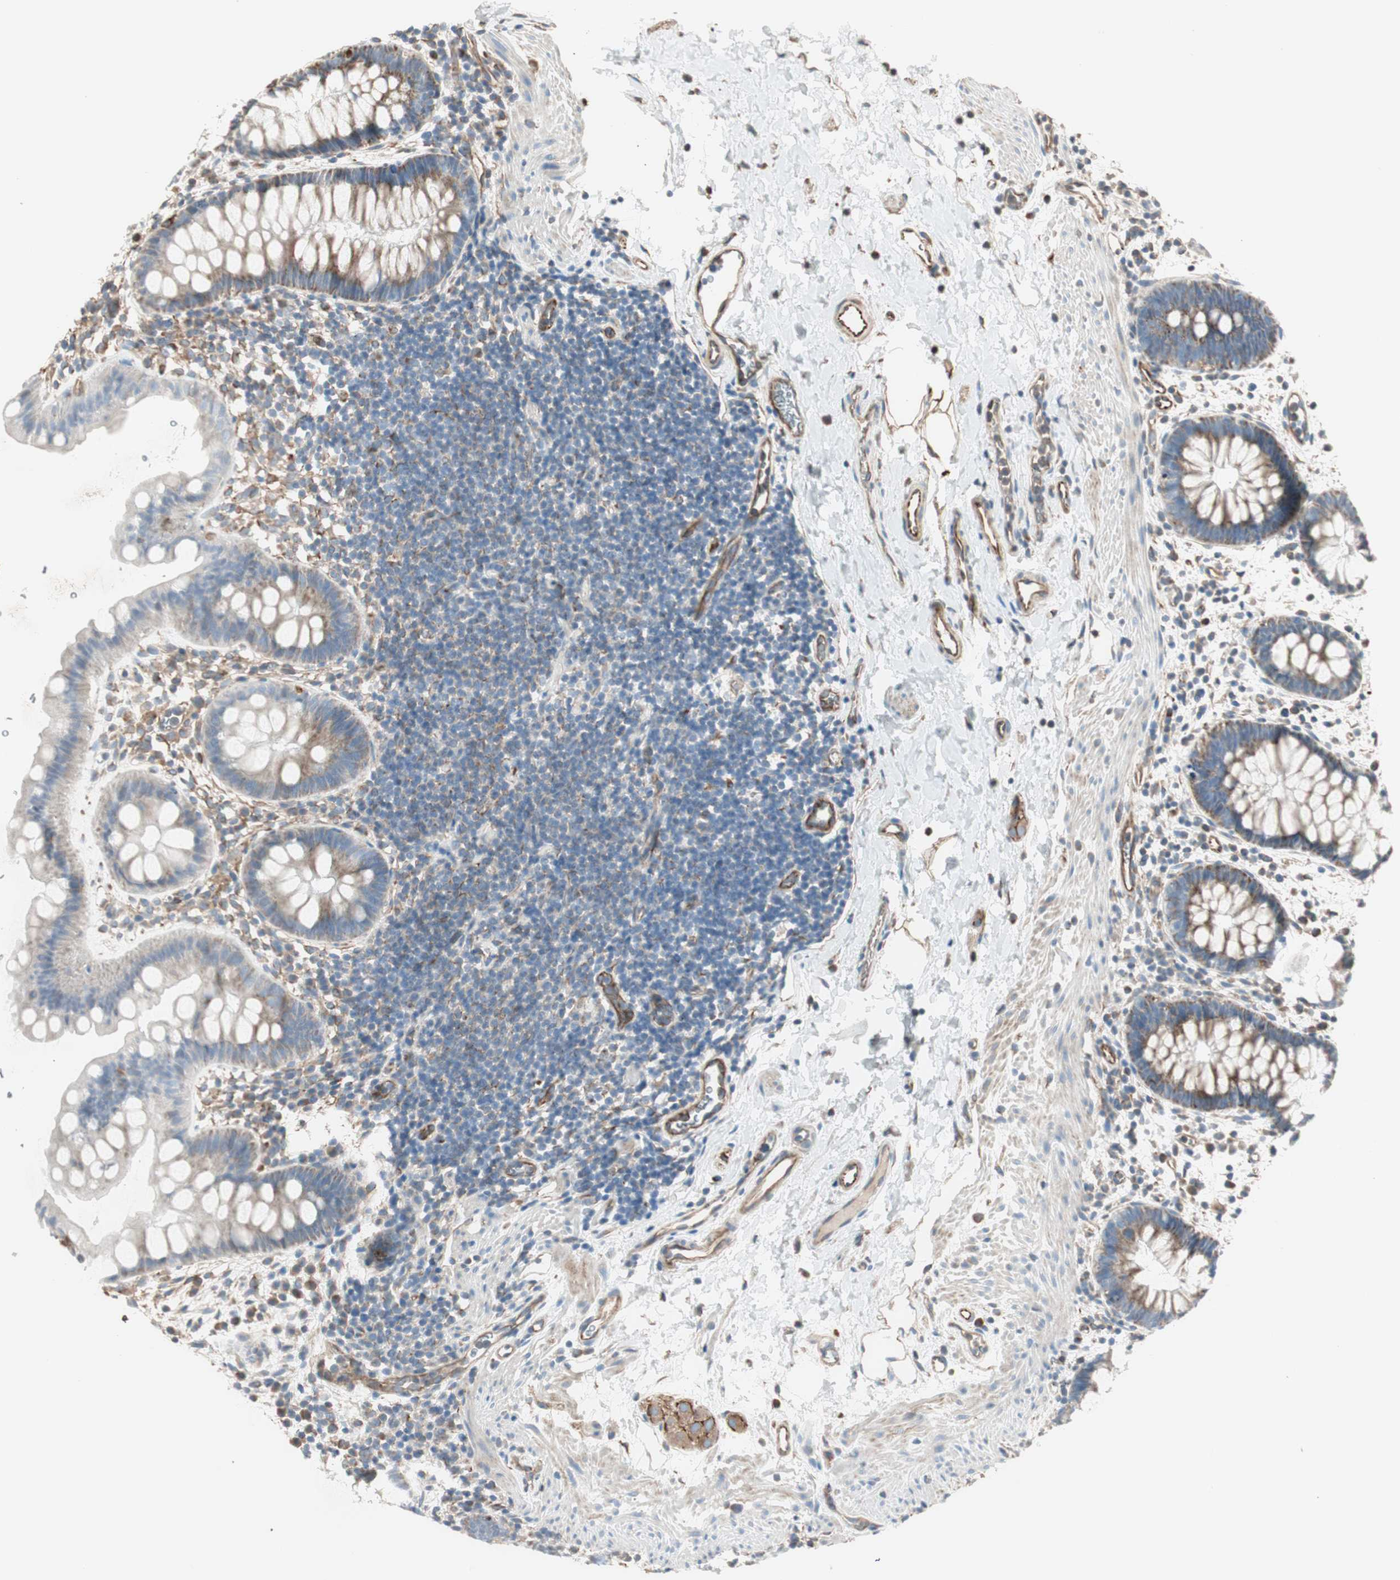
{"staining": {"intensity": "weak", "quantity": "25%-75%", "location": "cytoplasmic/membranous"}, "tissue": "rectum", "cell_type": "Glandular cells", "image_type": "normal", "snomed": [{"axis": "morphology", "description": "Normal tissue, NOS"}, {"axis": "topography", "description": "Rectum"}], "caption": "This photomicrograph exhibits normal rectum stained with IHC to label a protein in brown. The cytoplasmic/membranous of glandular cells show weak positivity for the protein. Nuclei are counter-stained blue.", "gene": "SRCIN1", "patient": {"sex": "female", "age": 24}}